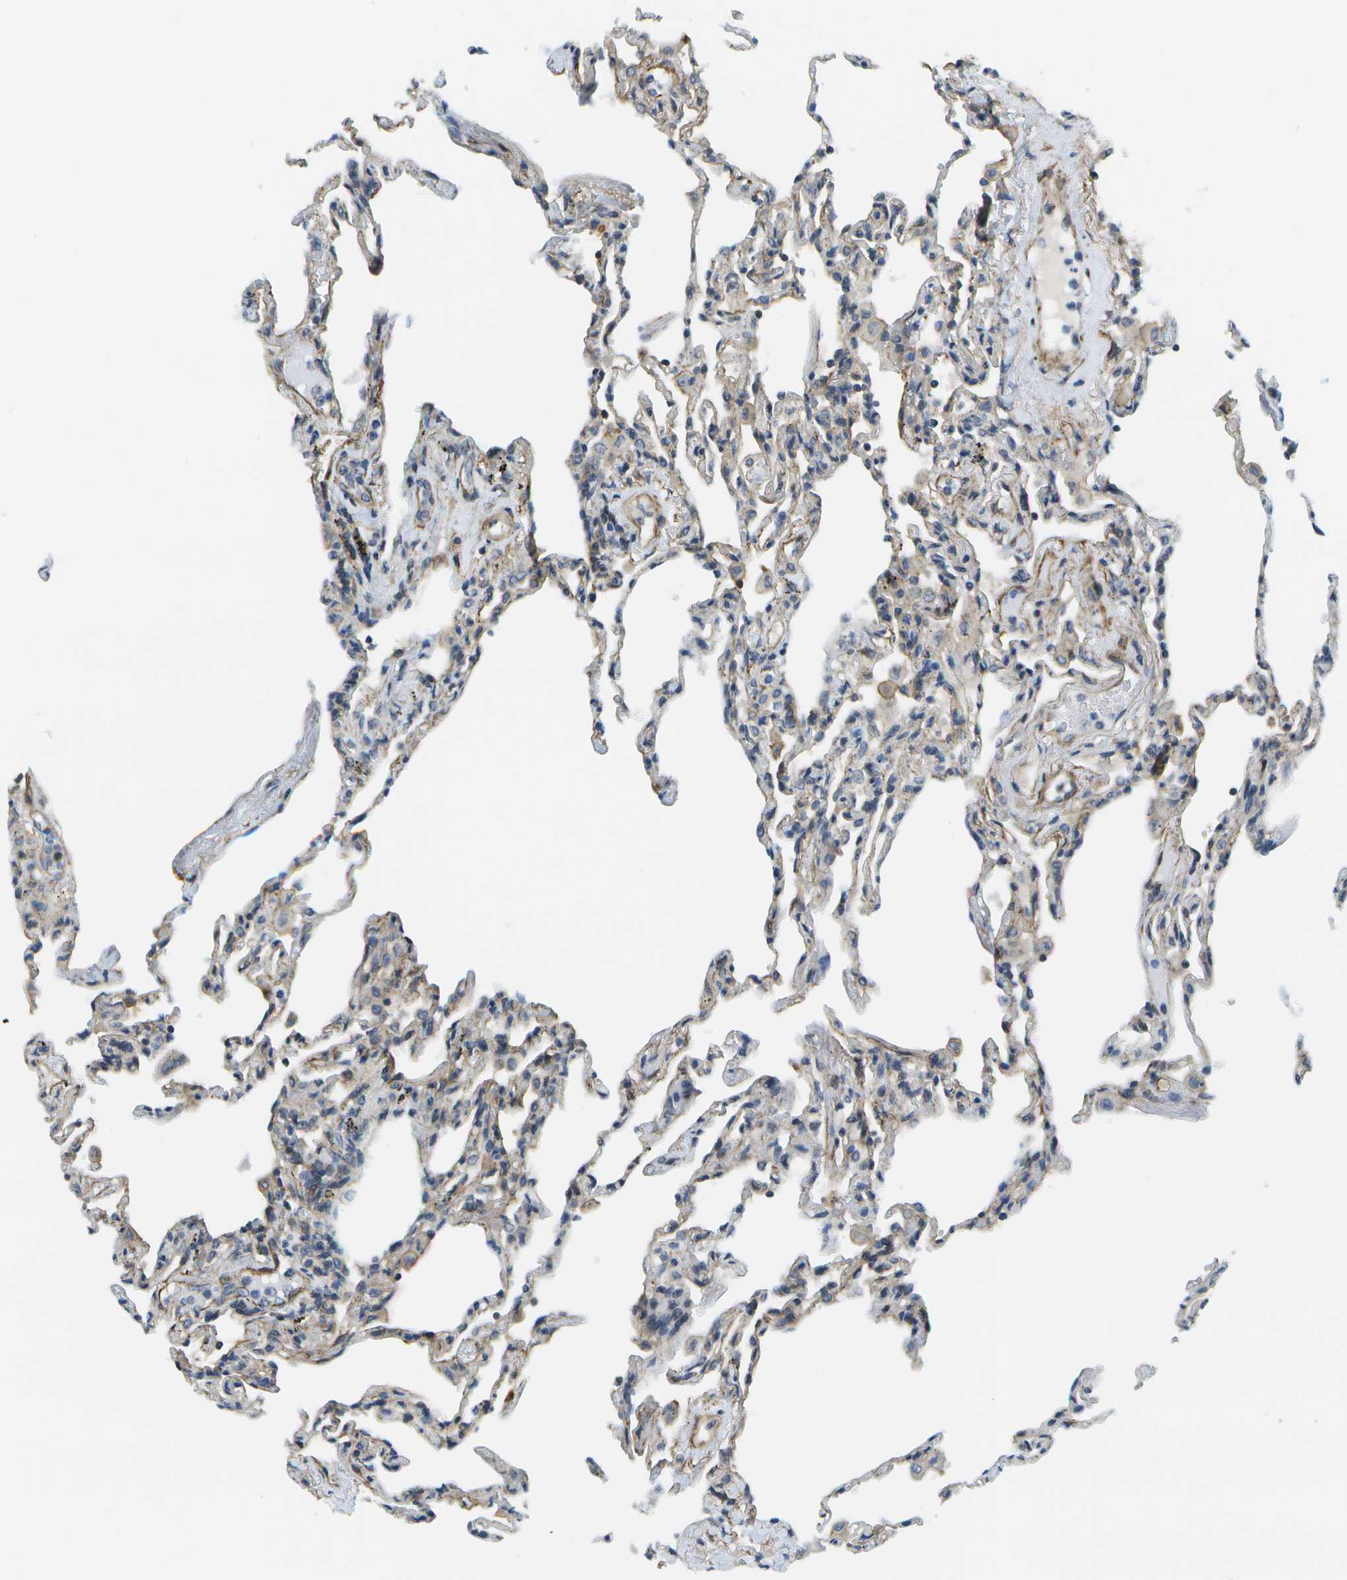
{"staining": {"intensity": "negative", "quantity": "none", "location": "none"}, "tissue": "lung", "cell_type": "Alveolar cells", "image_type": "normal", "snomed": [{"axis": "morphology", "description": "Normal tissue, NOS"}, {"axis": "topography", "description": "Lung"}], "caption": "Alveolar cells are negative for protein expression in benign human lung. (DAB (3,3'-diaminobenzidine) immunohistochemistry with hematoxylin counter stain).", "gene": "KIAA0040", "patient": {"sex": "male", "age": 59}}